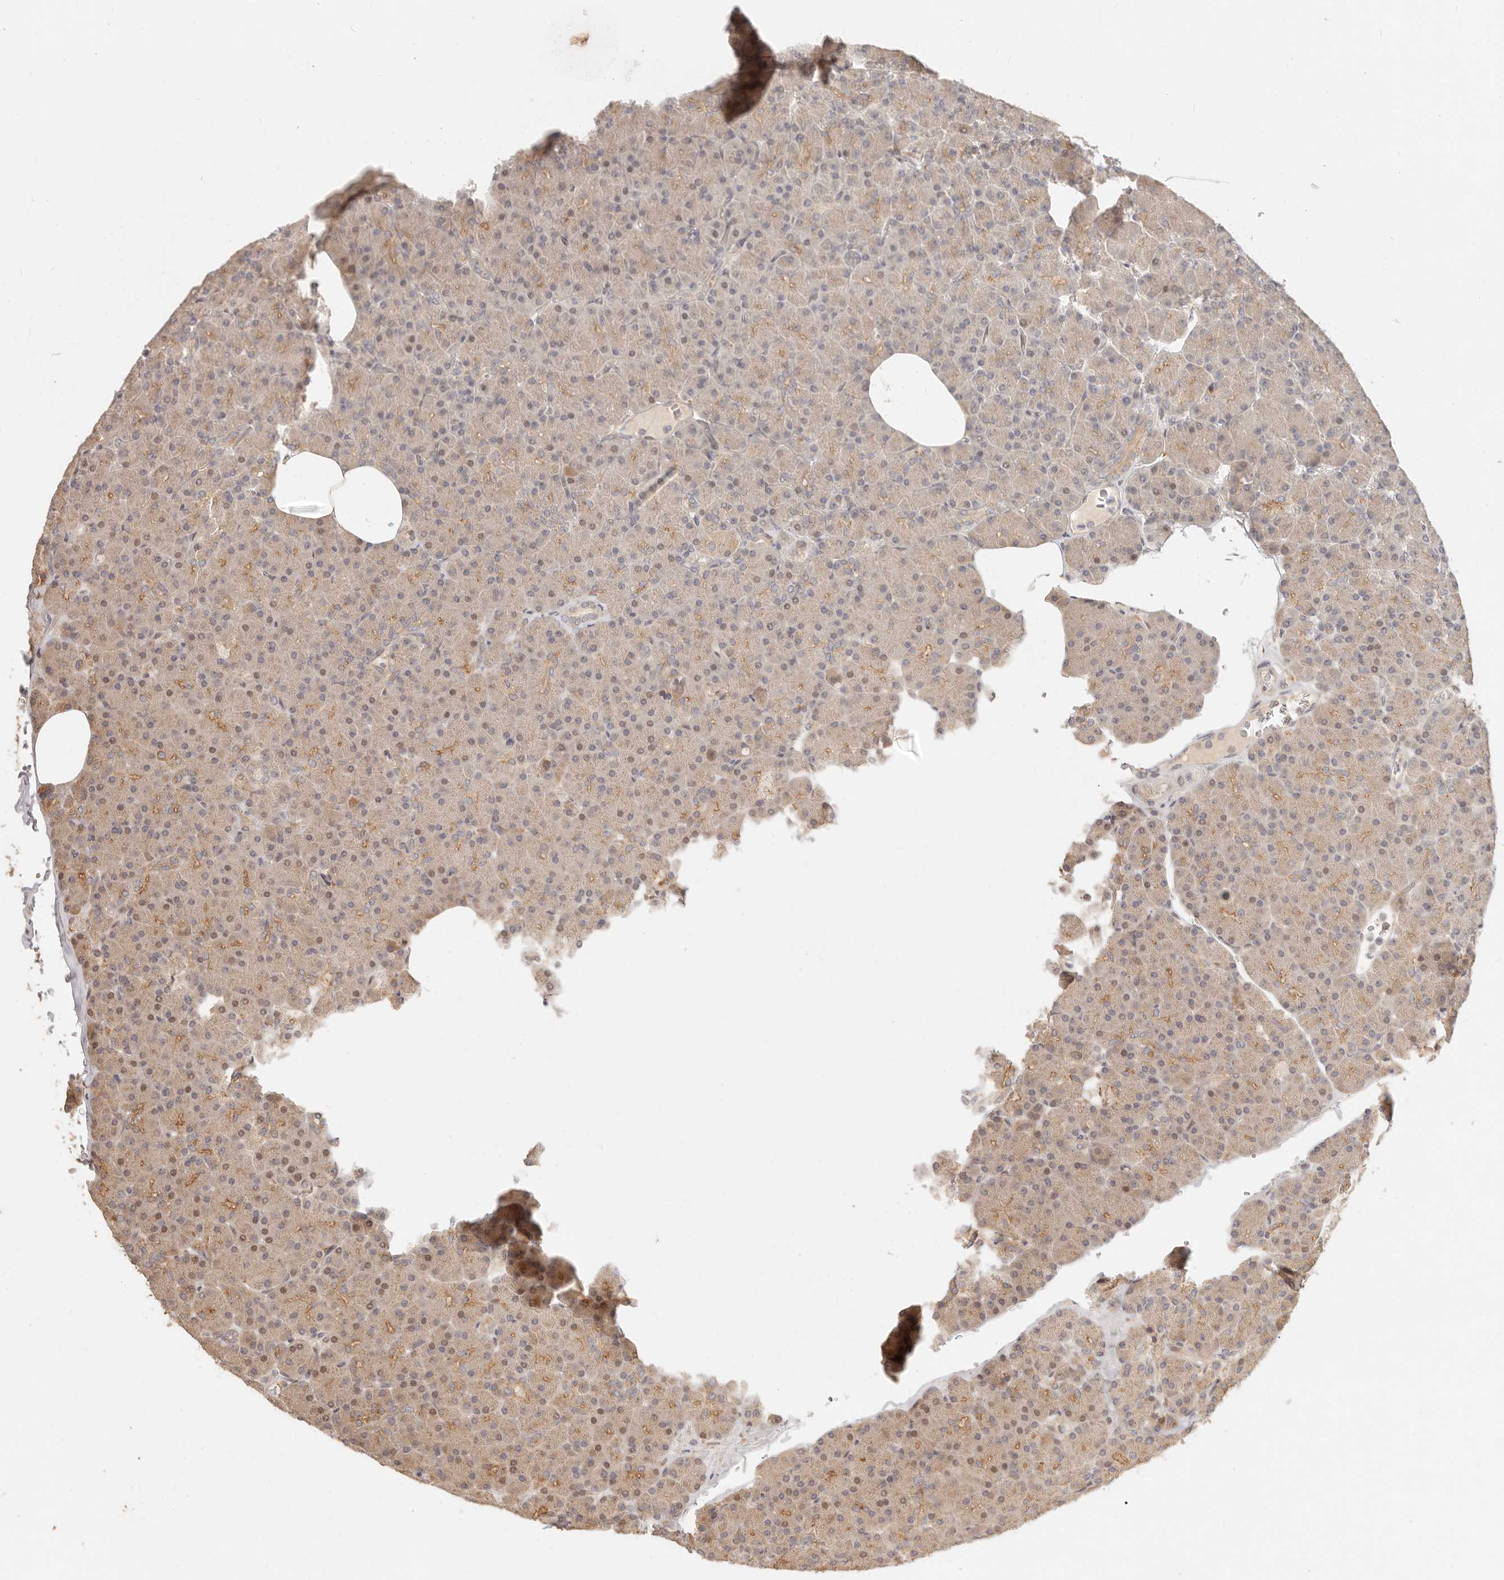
{"staining": {"intensity": "moderate", "quantity": "25%-75%", "location": "cytoplasmic/membranous"}, "tissue": "pancreas", "cell_type": "Exocrine glandular cells", "image_type": "normal", "snomed": [{"axis": "morphology", "description": "Normal tissue, NOS"}, {"axis": "topography", "description": "Pancreas"}], "caption": "Immunohistochemical staining of unremarkable pancreas demonstrates moderate cytoplasmic/membranous protein staining in approximately 25%-75% of exocrine glandular cells. The staining was performed using DAB (3,3'-diaminobenzidine) to visualize the protein expression in brown, while the nuclei were stained in blue with hematoxylin (Magnification: 20x).", "gene": "TIMM17A", "patient": {"sex": "female", "age": 43}}